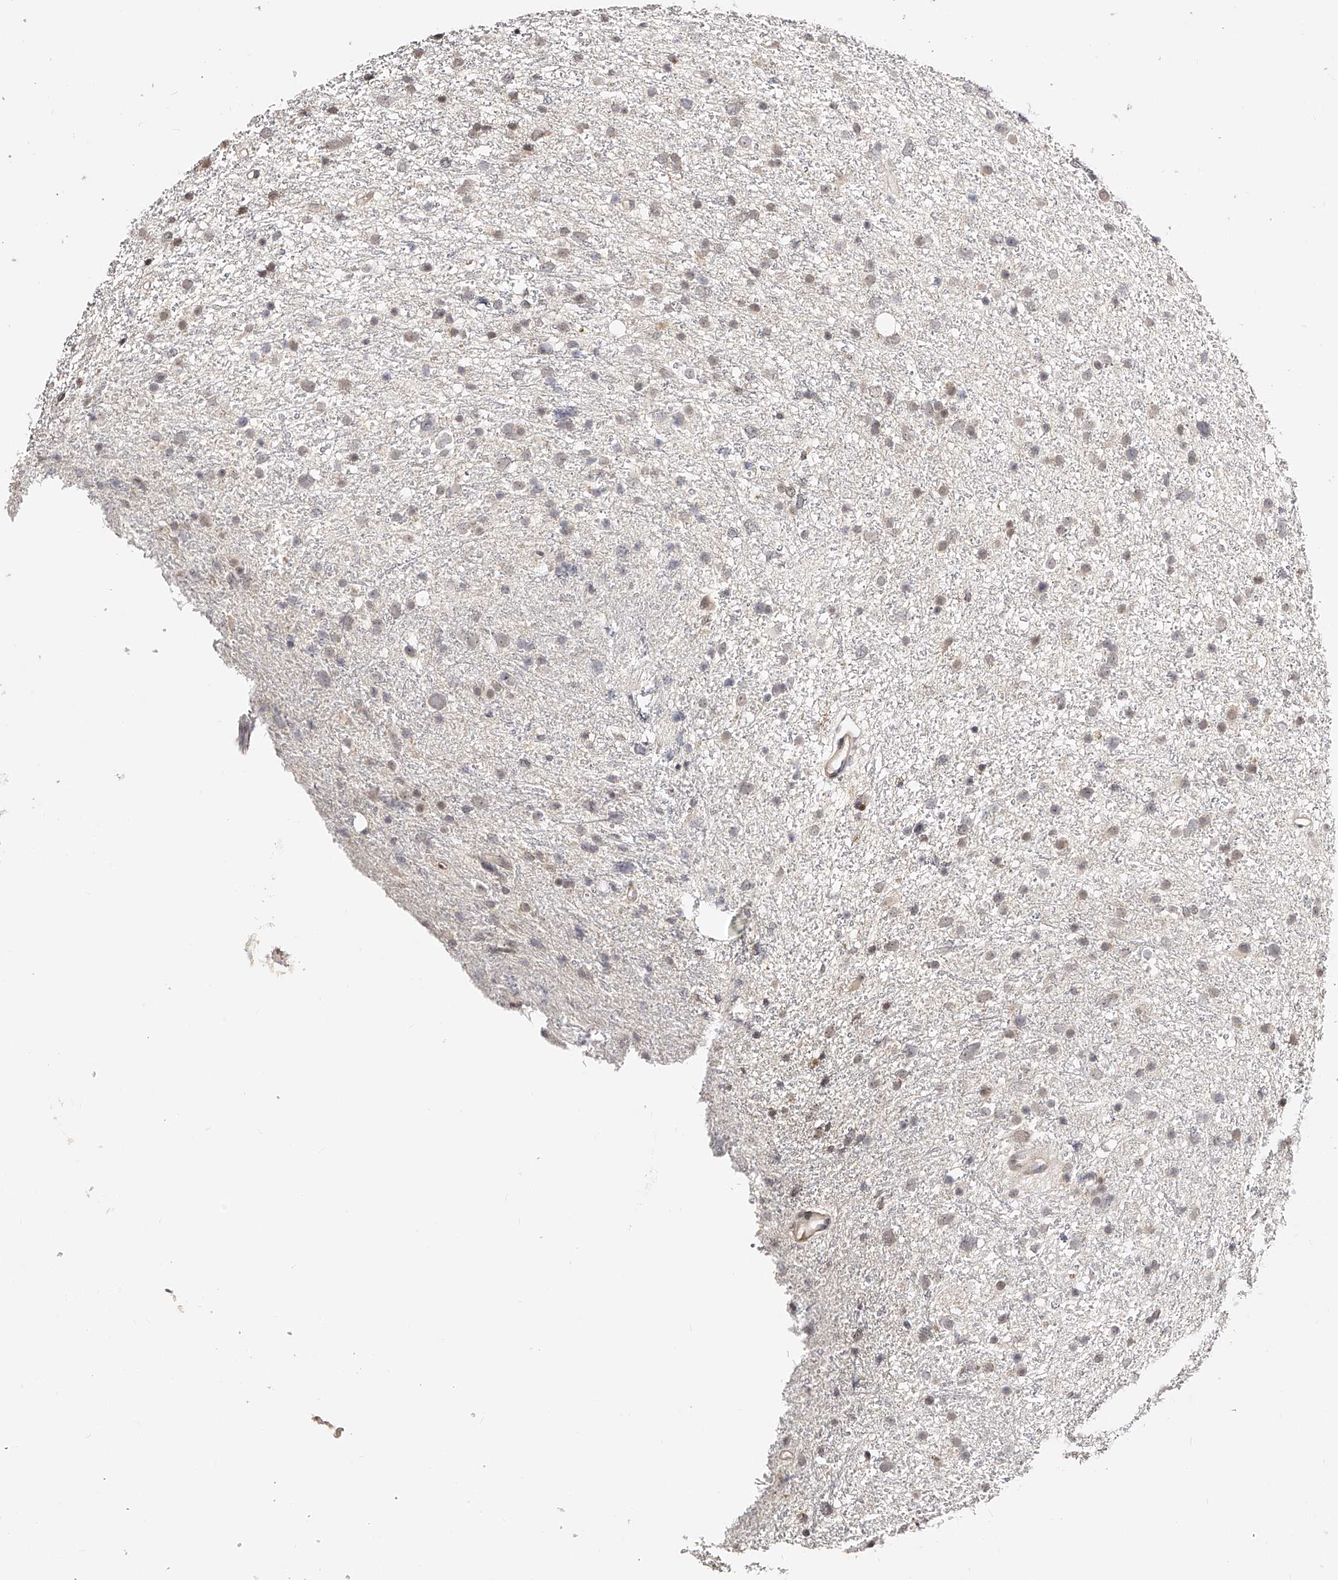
{"staining": {"intensity": "negative", "quantity": "none", "location": "none"}, "tissue": "glioma", "cell_type": "Tumor cells", "image_type": "cancer", "snomed": [{"axis": "morphology", "description": "Glioma, malignant, Low grade"}, {"axis": "topography", "description": "Cerebral cortex"}], "caption": "This histopathology image is of low-grade glioma (malignant) stained with immunohistochemistry to label a protein in brown with the nuclei are counter-stained blue. There is no staining in tumor cells.", "gene": "ZNF789", "patient": {"sex": "female", "age": 39}}